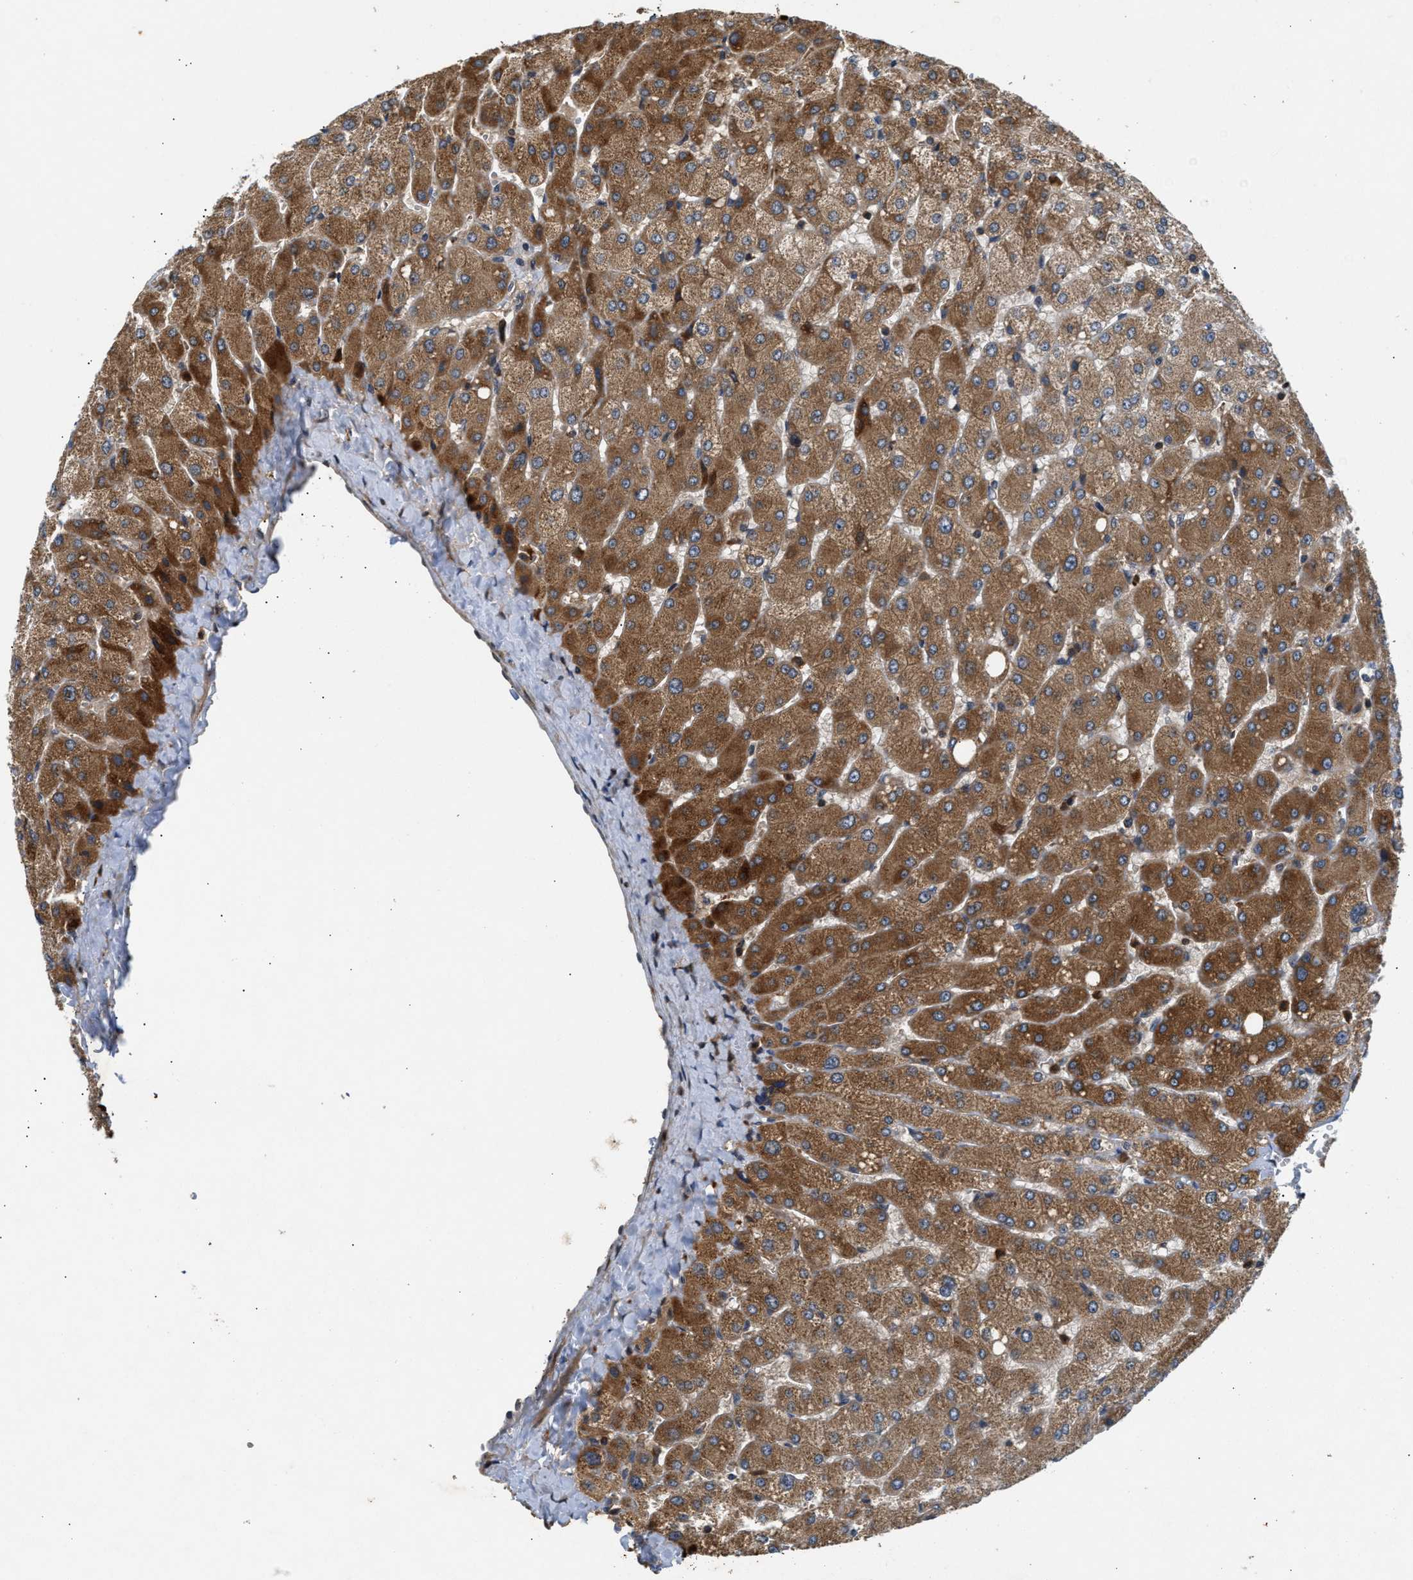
{"staining": {"intensity": "weak", "quantity": "25%-75%", "location": "cytoplasmic/membranous"}, "tissue": "liver", "cell_type": "Cholangiocytes", "image_type": "normal", "snomed": [{"axis": "morphology", "description": "Normal tissue, NOS"}, {"axis": "topography", "description": "Liver"}], "caption": "A high-resolution image shows immunohistochemistry (IHC) staining of normal liver, which exhibits weak cytoplasmic/membranous expression in about 25%-75% of cholangiocytes.", "gene": "CHUK", "patient": {"sex": "male", "age": 55}}